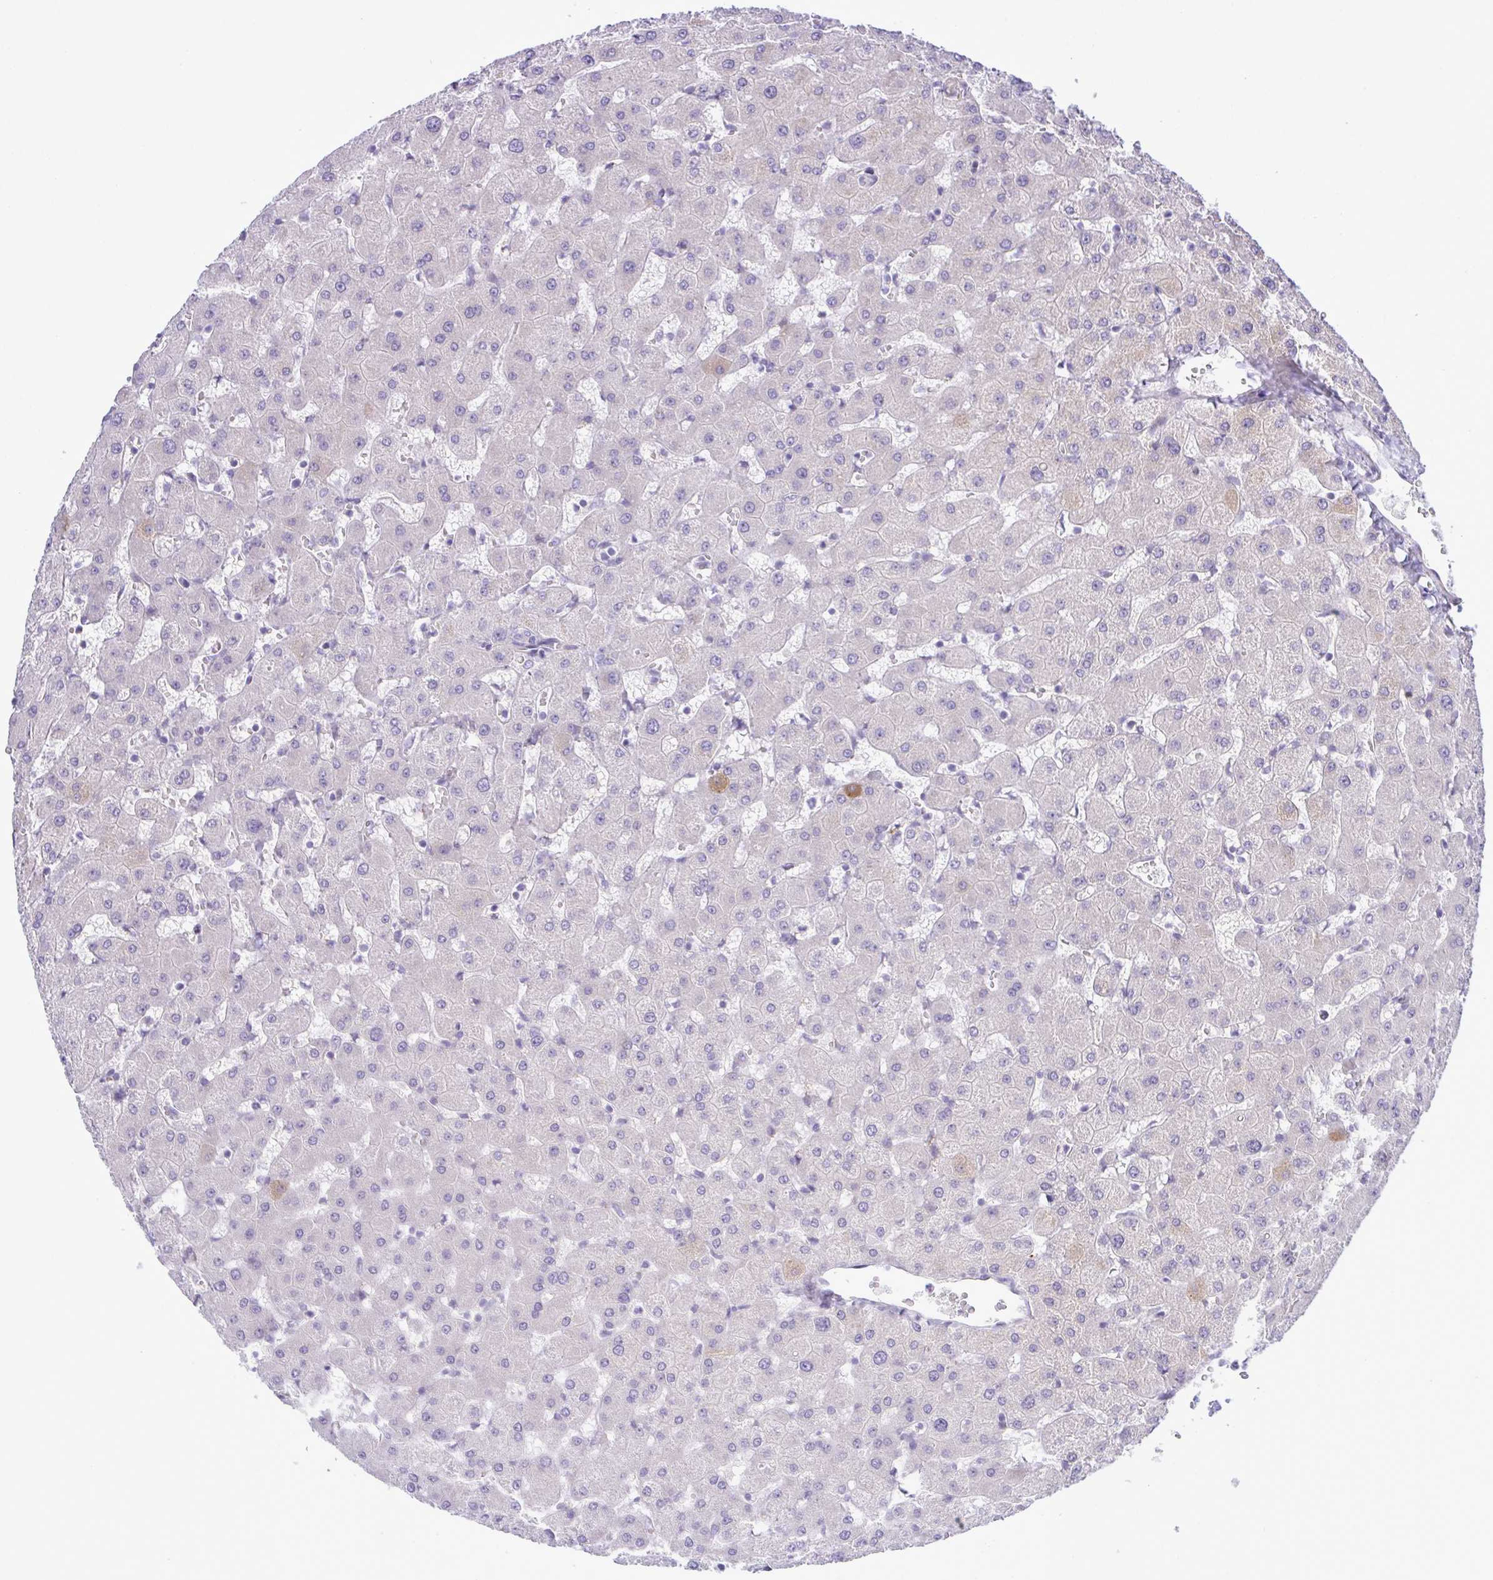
{"staining": {"intensity": "negative", "quantity": "none", "location": "none"}, "tissue": "liver", "cell_type": "Cholangiocytes", "image_type": "normal", "snomed": [{"axis": "morphology", "description": "Normal tissue, NOS"}, {"axis": "topography", "description": "Liver"}], "caption": "A high-resolution histopathology image shows IHC staining of benign liver, which shows no significant expression in cholangiocytes. The staining is performed using DAB (3,3'-diaminobenzidine) brown chromogen with nuclei counter-stained in using hematoxylin.", "gene": "SYNPO2L", "patient": {"sex": "female", "age": 63}}